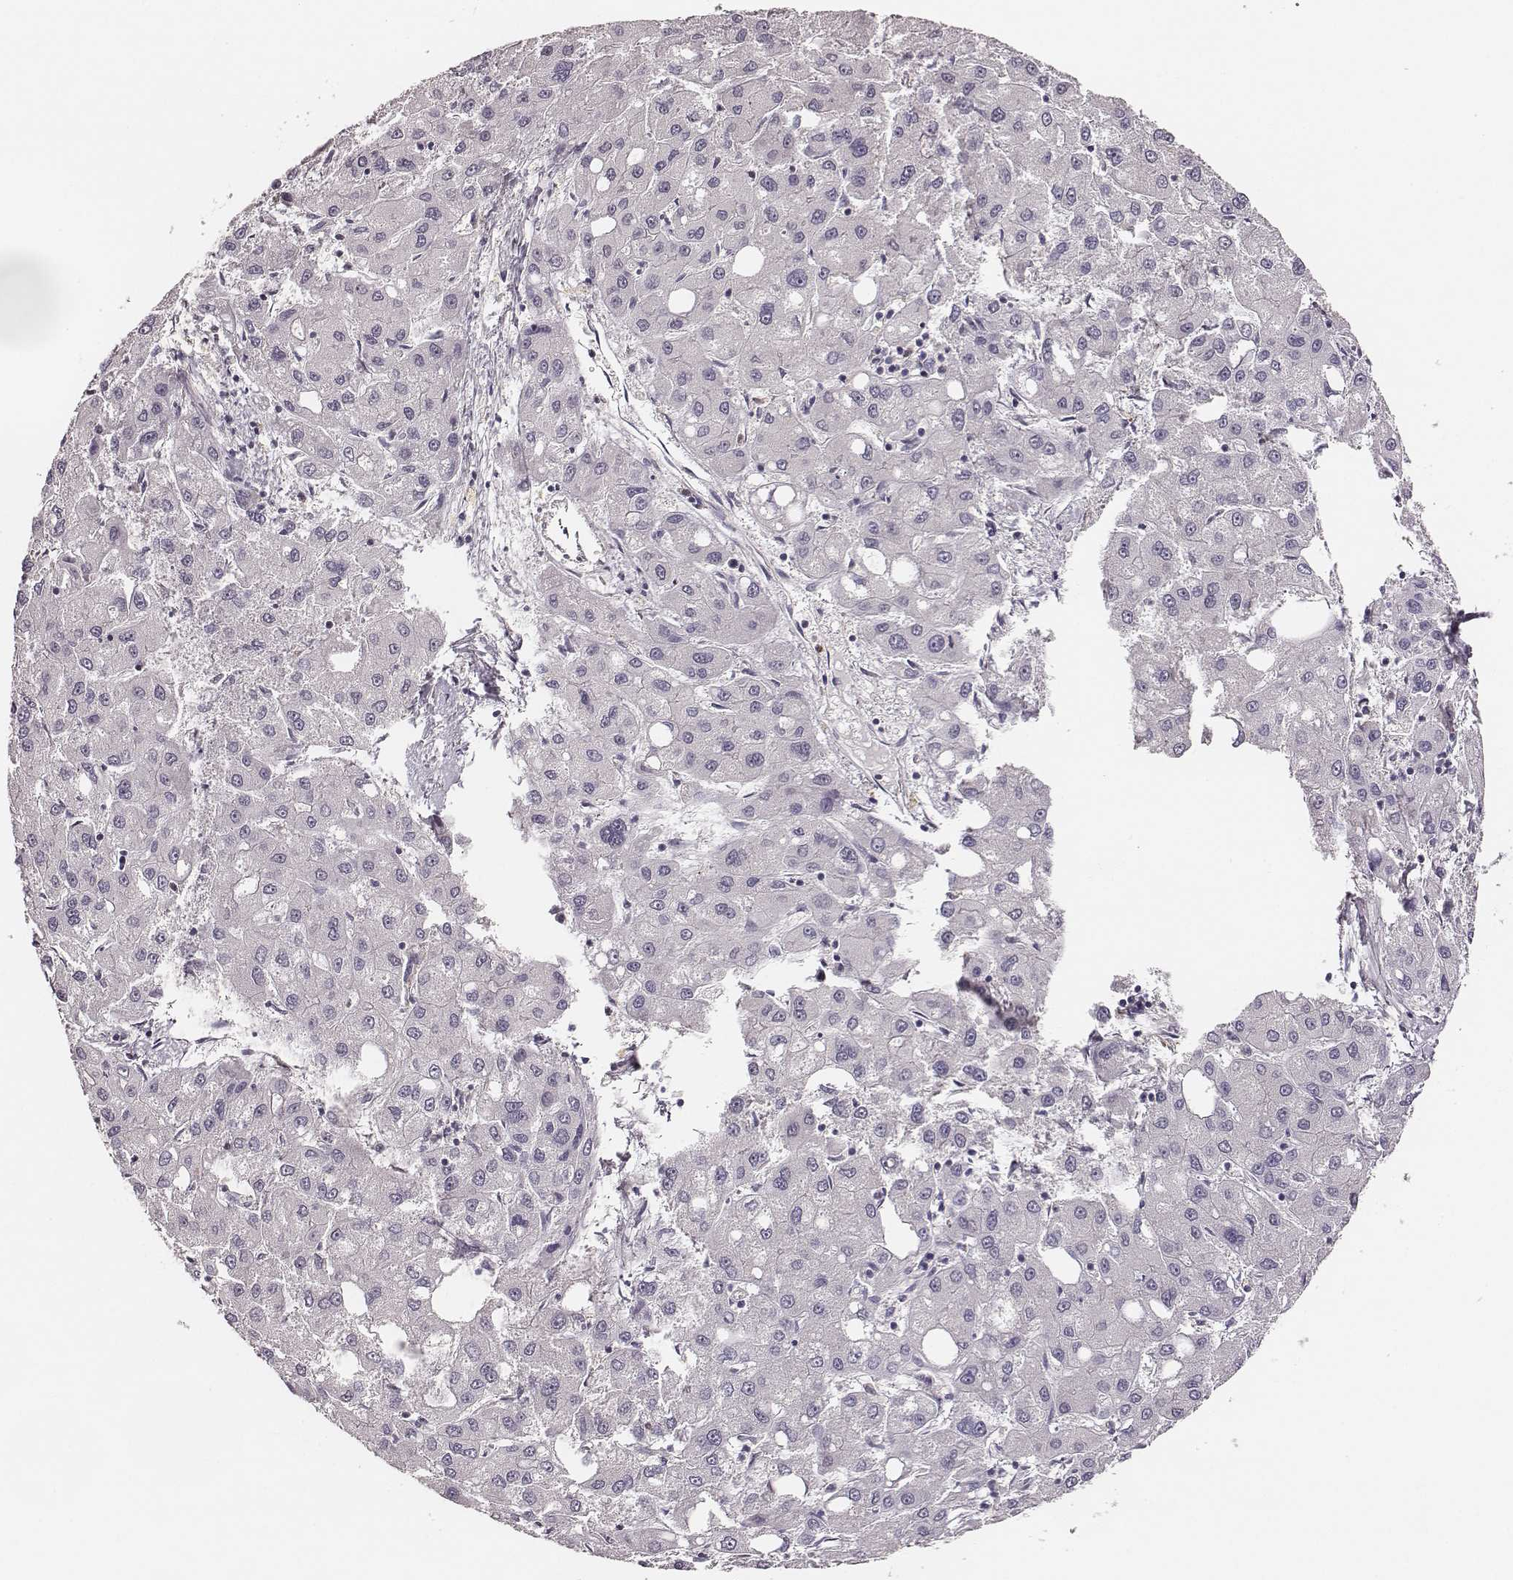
{"staining": {"intensity": "negative", "quantity": "none", "location": "none"}, "tissue": "liver cancer", "cell_type": "Tumor cells", "image_type": "cancer", "snomed": [{"axis": "morphology", "description": "Carcinoma, Hepatocellular, NOS"}, {"axis": "topography", "description": "Liver"}], "caption": "Immunohistochemistry photomicrograph of hepatocellular carcinoma (liver) stained for a protein (brown), which displays no expression in tumor cells. (Brightfield microscopy of DAB immunohistochemistry at high magnification).", "gene": "ZYX", "patient": {"sex": "male", "age": 73}}